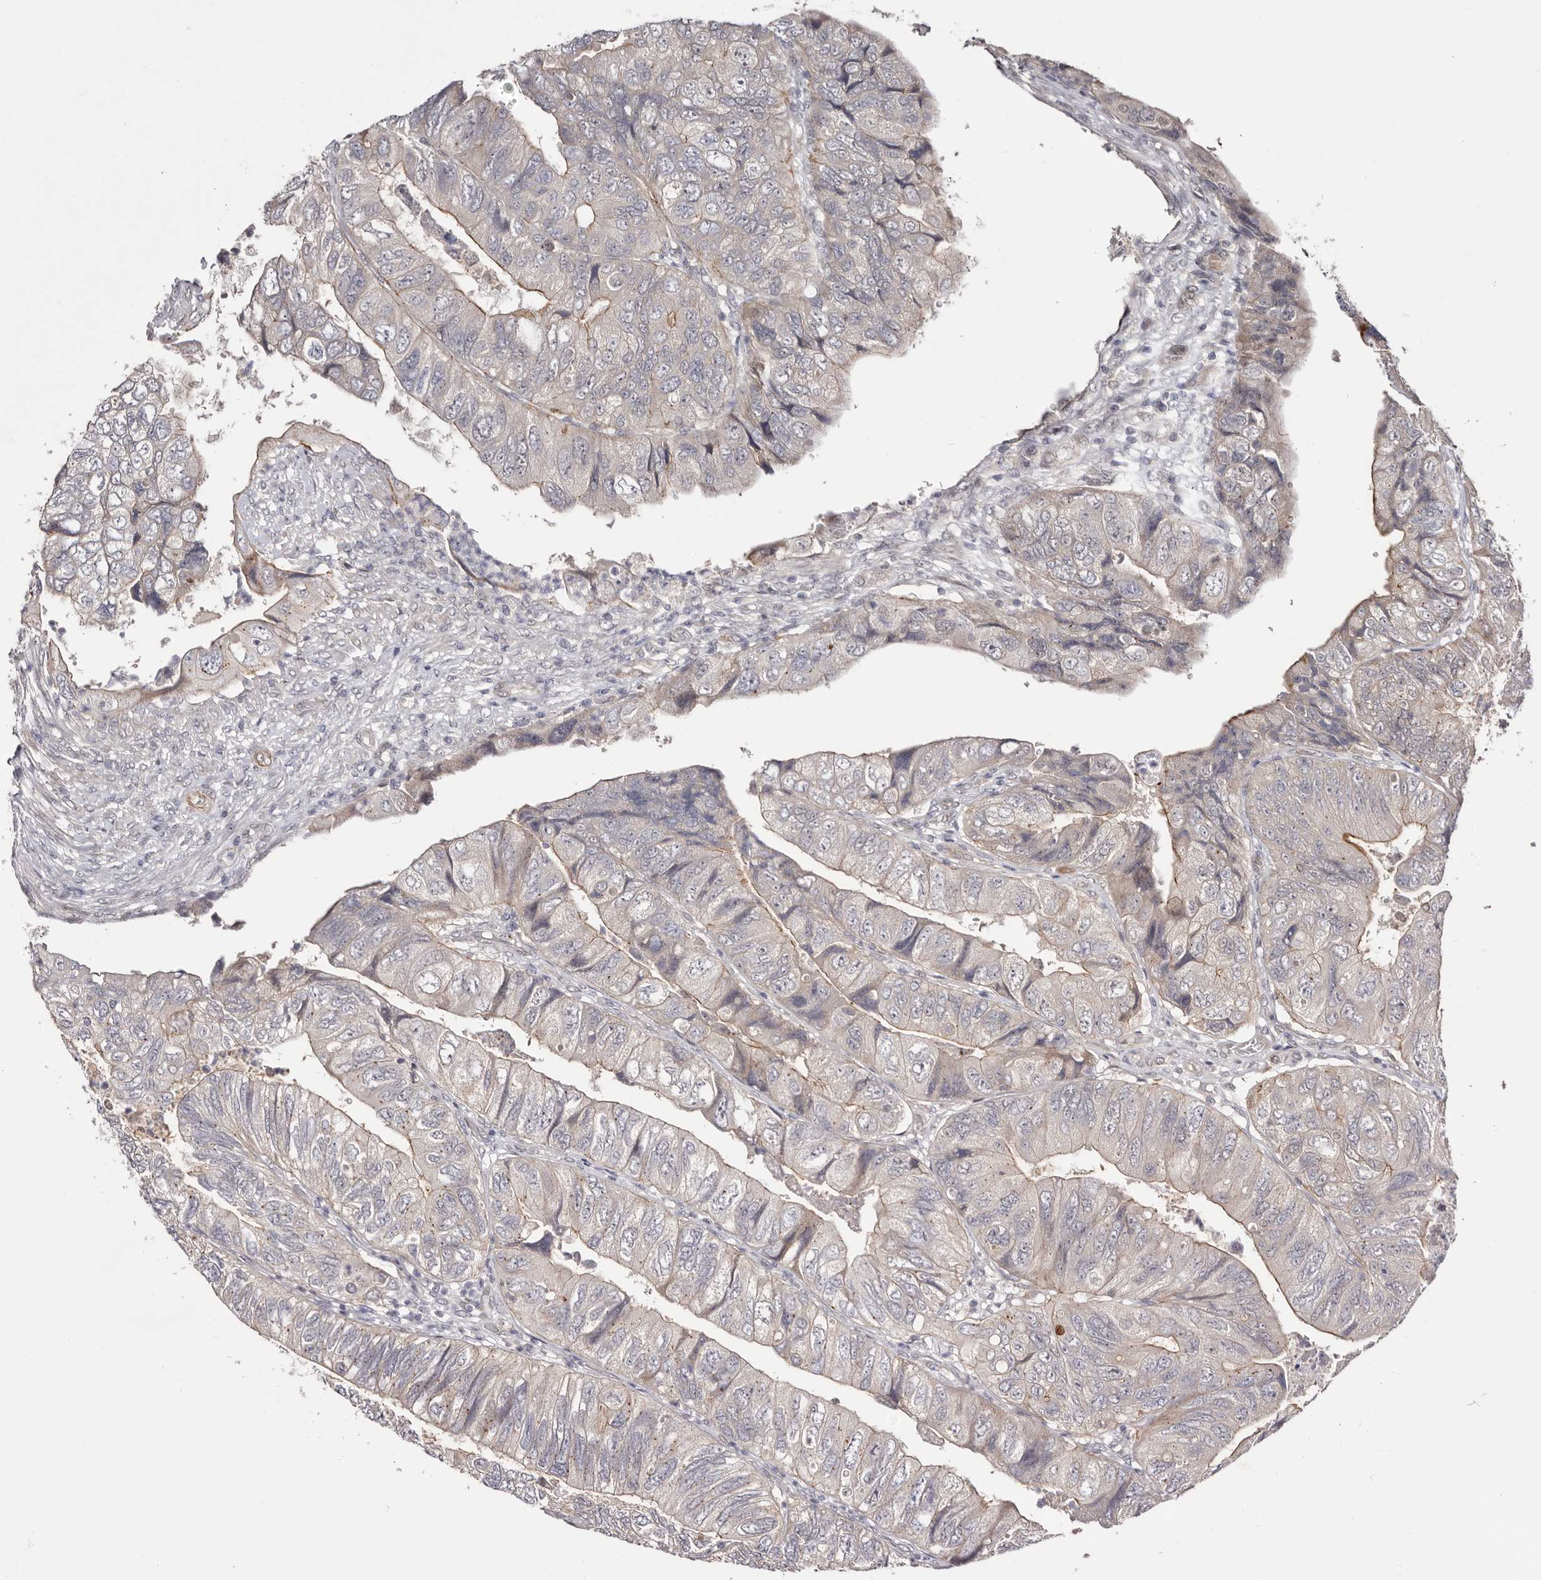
{"staining": {"intensity": "negative", "quantity": "none", "location": "none"}, "tissue": "colorectal cancer", "cell_type": "Tumor cells", "image_type": "cancer", "snomed": [{"axis": "morphology", "description": "Adenocarcinoma, NOS"}, {"axis": "topography", "description": "Rectum"}], "caption": "Tumor cells show no significant protein positivity in colorectal cancer (adenocarcinoma).", "gene": "EGR3", "patient": {"sex": "male", "age": 63}}